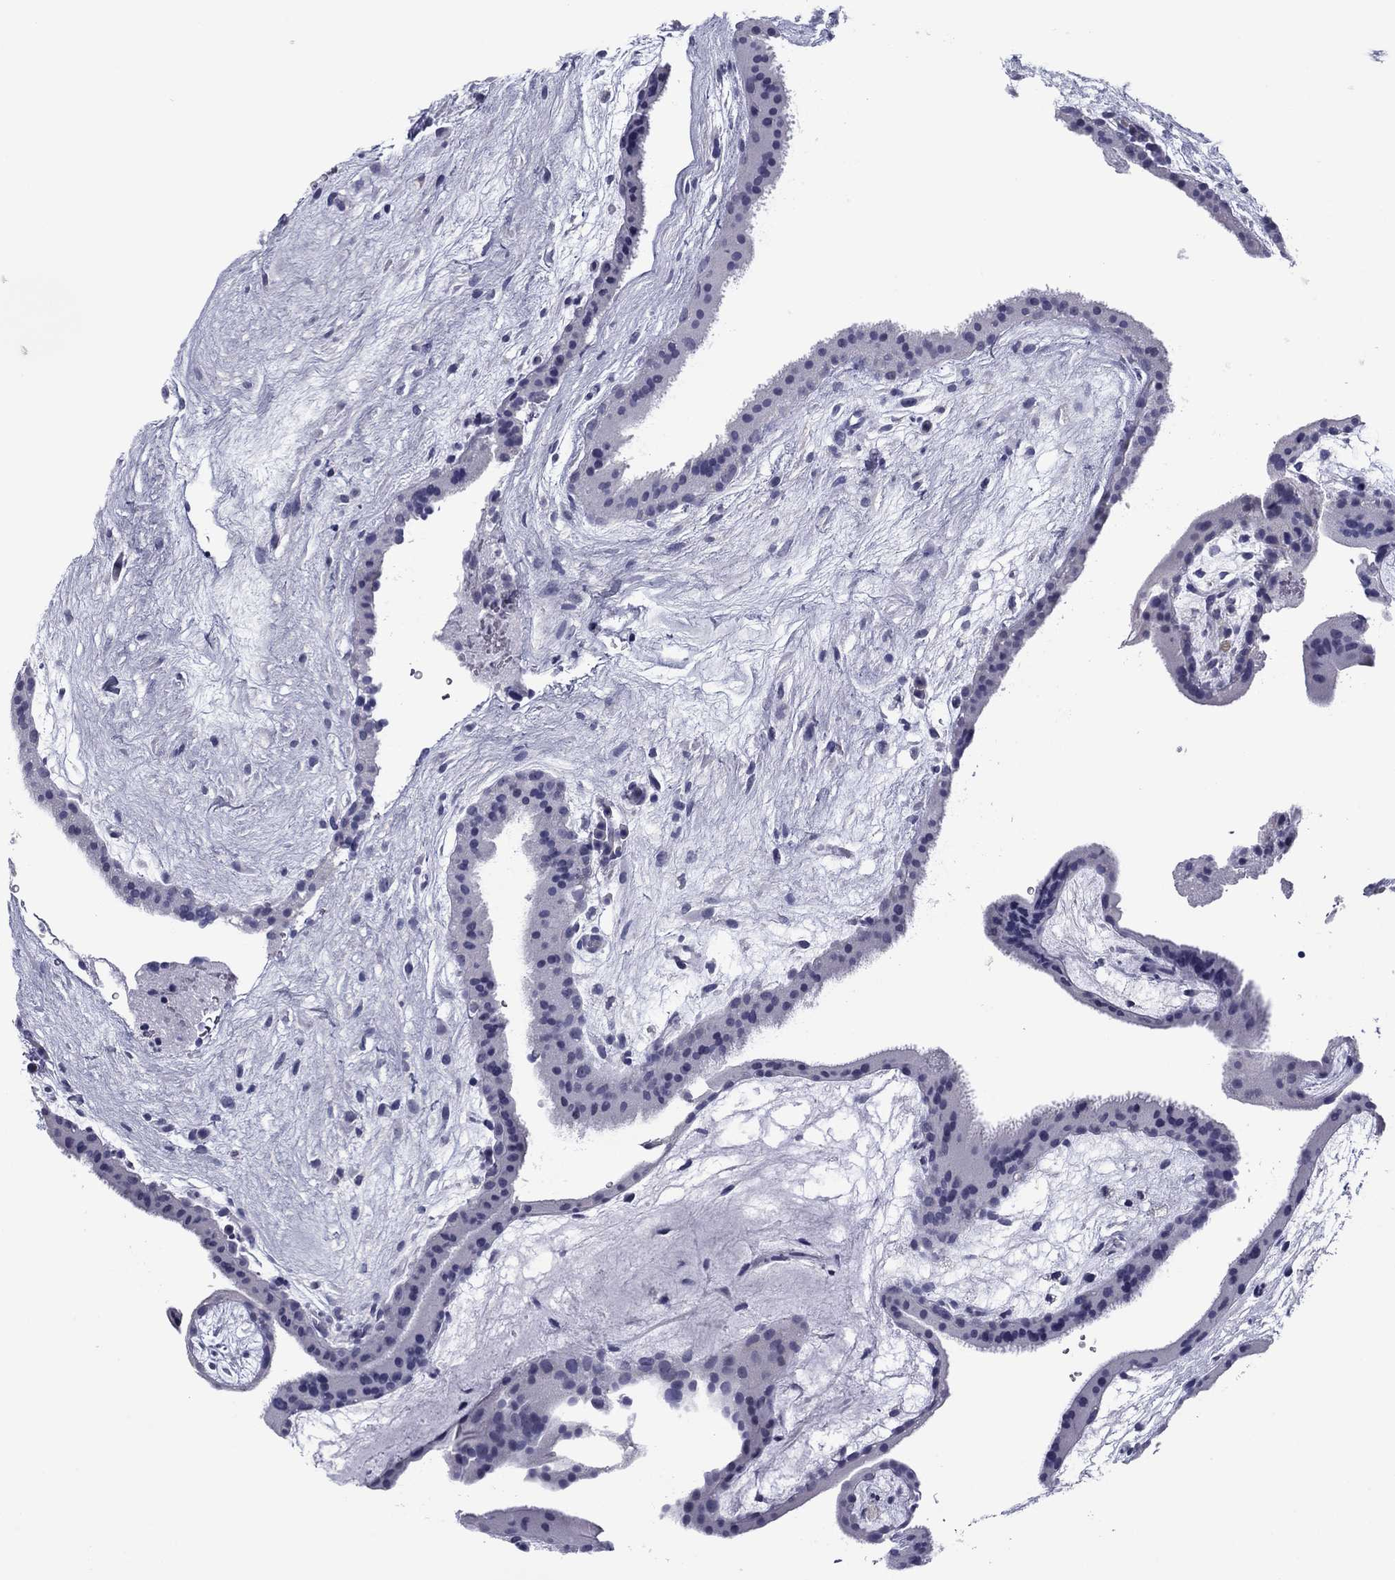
{"staining": {"intensity": "negative", "quantity": "none", "location": "none"}, "tissue": "placenta", "cell_type": "Decidual cells", "image_type": "normal", "snomed": [{"axis": "morphology", "description": "Normal tissue, NOS"}, {"axis": "topography", "description": "Placenta"}], "caption": "Normal placenta was stained to show a protein in brown. There is no significant positivity in decidual cells. The staining is performed using DAB brown chromogen with nuclei counter-stained in using hematoxylin.", "gene": "TCFL5", "patient": {"sex": "female", "age": 19}}